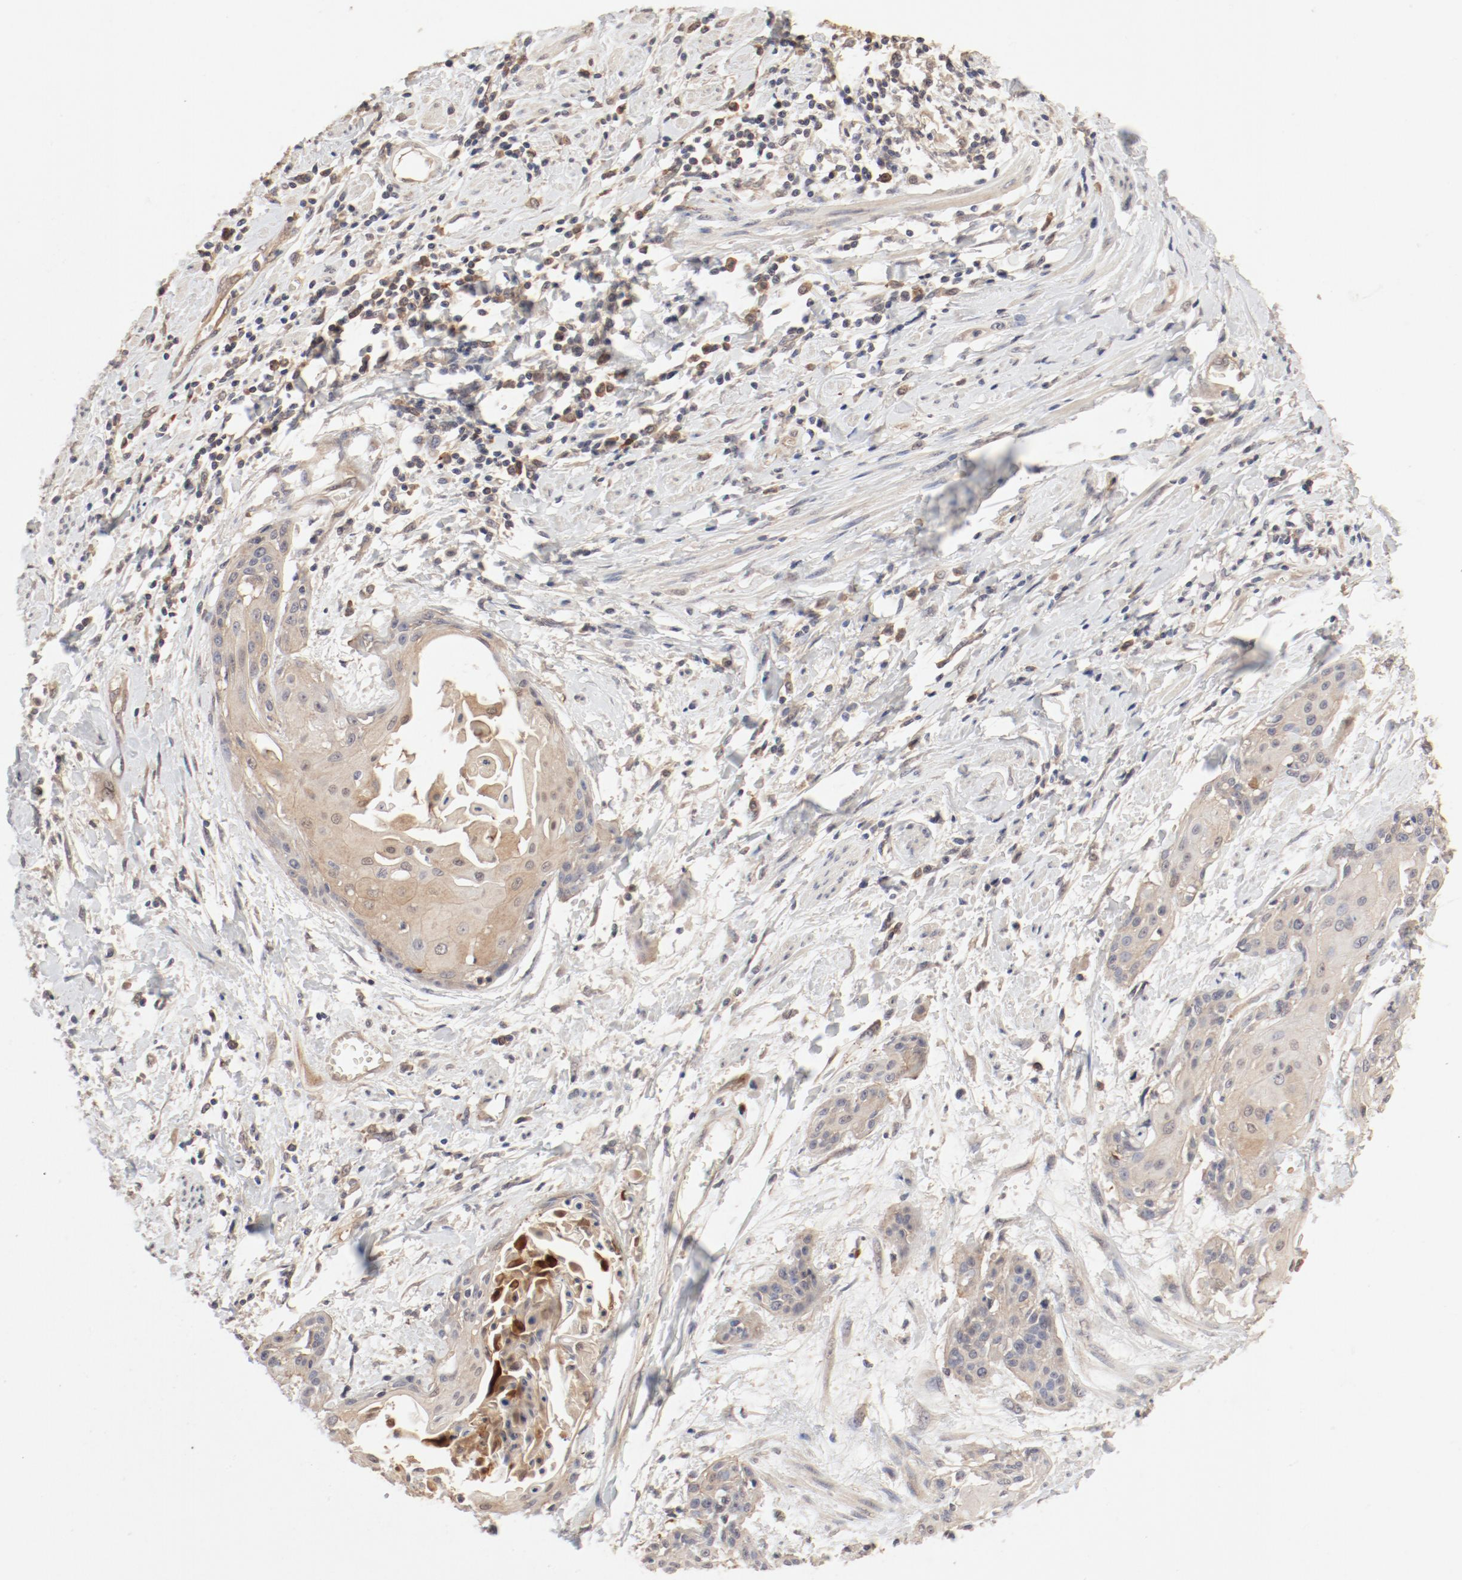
{"staining": {"intensity": "moderate", "quantity": ">75%", "location": "cytoplasmic/membranous"}, "tissue": "cervical cancer", "cell_type": "Tumor cells", "image_type": "cancer", "snomed": [{"axis": "morphology", "description": "Squamous cell carcinoma, NOS"}, {"axis": "topography", "description": "Cervix"}], "caption": "A brown stain highlights moderate cytoplasmic/membranous staining of a protein in human squamous cell carcinoma (cervical) tumor cells. (IHC, brightfield microscopy, high magnification).", "gene": "IL3RA", "patient": {"sex": "female", "age": 57}}